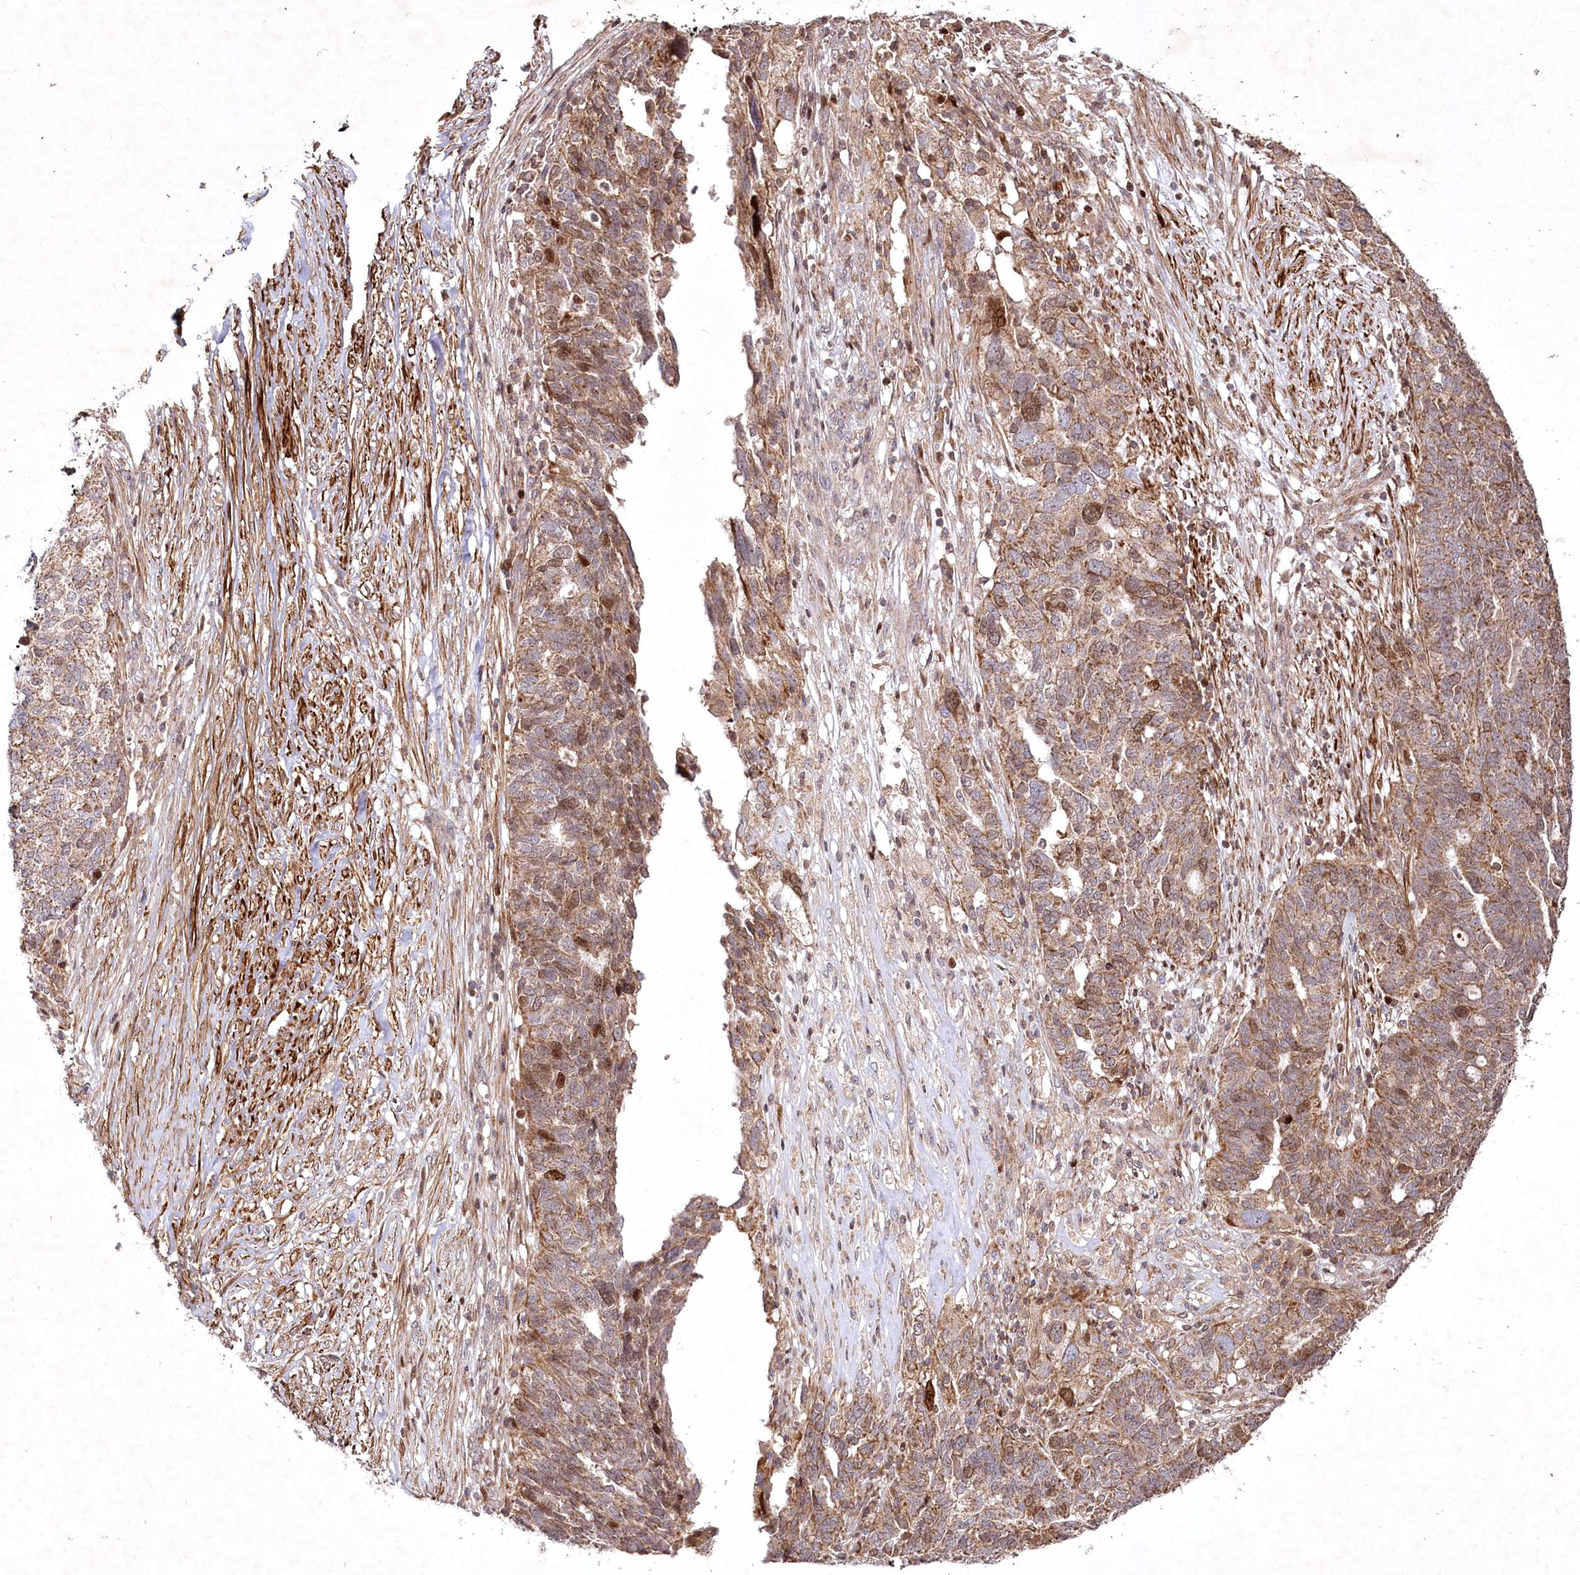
{"staining": {"intensity": "moderate", "quantity": ">75%", "location": "cytoplasmic/membranous"}, "tissue": "ovarian cancer", "cell_type": "Tumor cells", "image_type": "cancer", "snomed": [{"axis": "morphology", "description": "Cystadenocarcinoma, serous, NOS"}, {"axis": "topography", "description": "Ovary"}], "caption": "Immunohistochemical staining of human serous cystadenocarcinoma (ovarian) shows moderate cytoplasmic/membranous protein staining in approximately >75% of tumor cells. (DAB IHC, brown staining for protein, blue staining for nuclei).", "gene": "PSTK", "patient": {"sex": "female", "age": 59}}